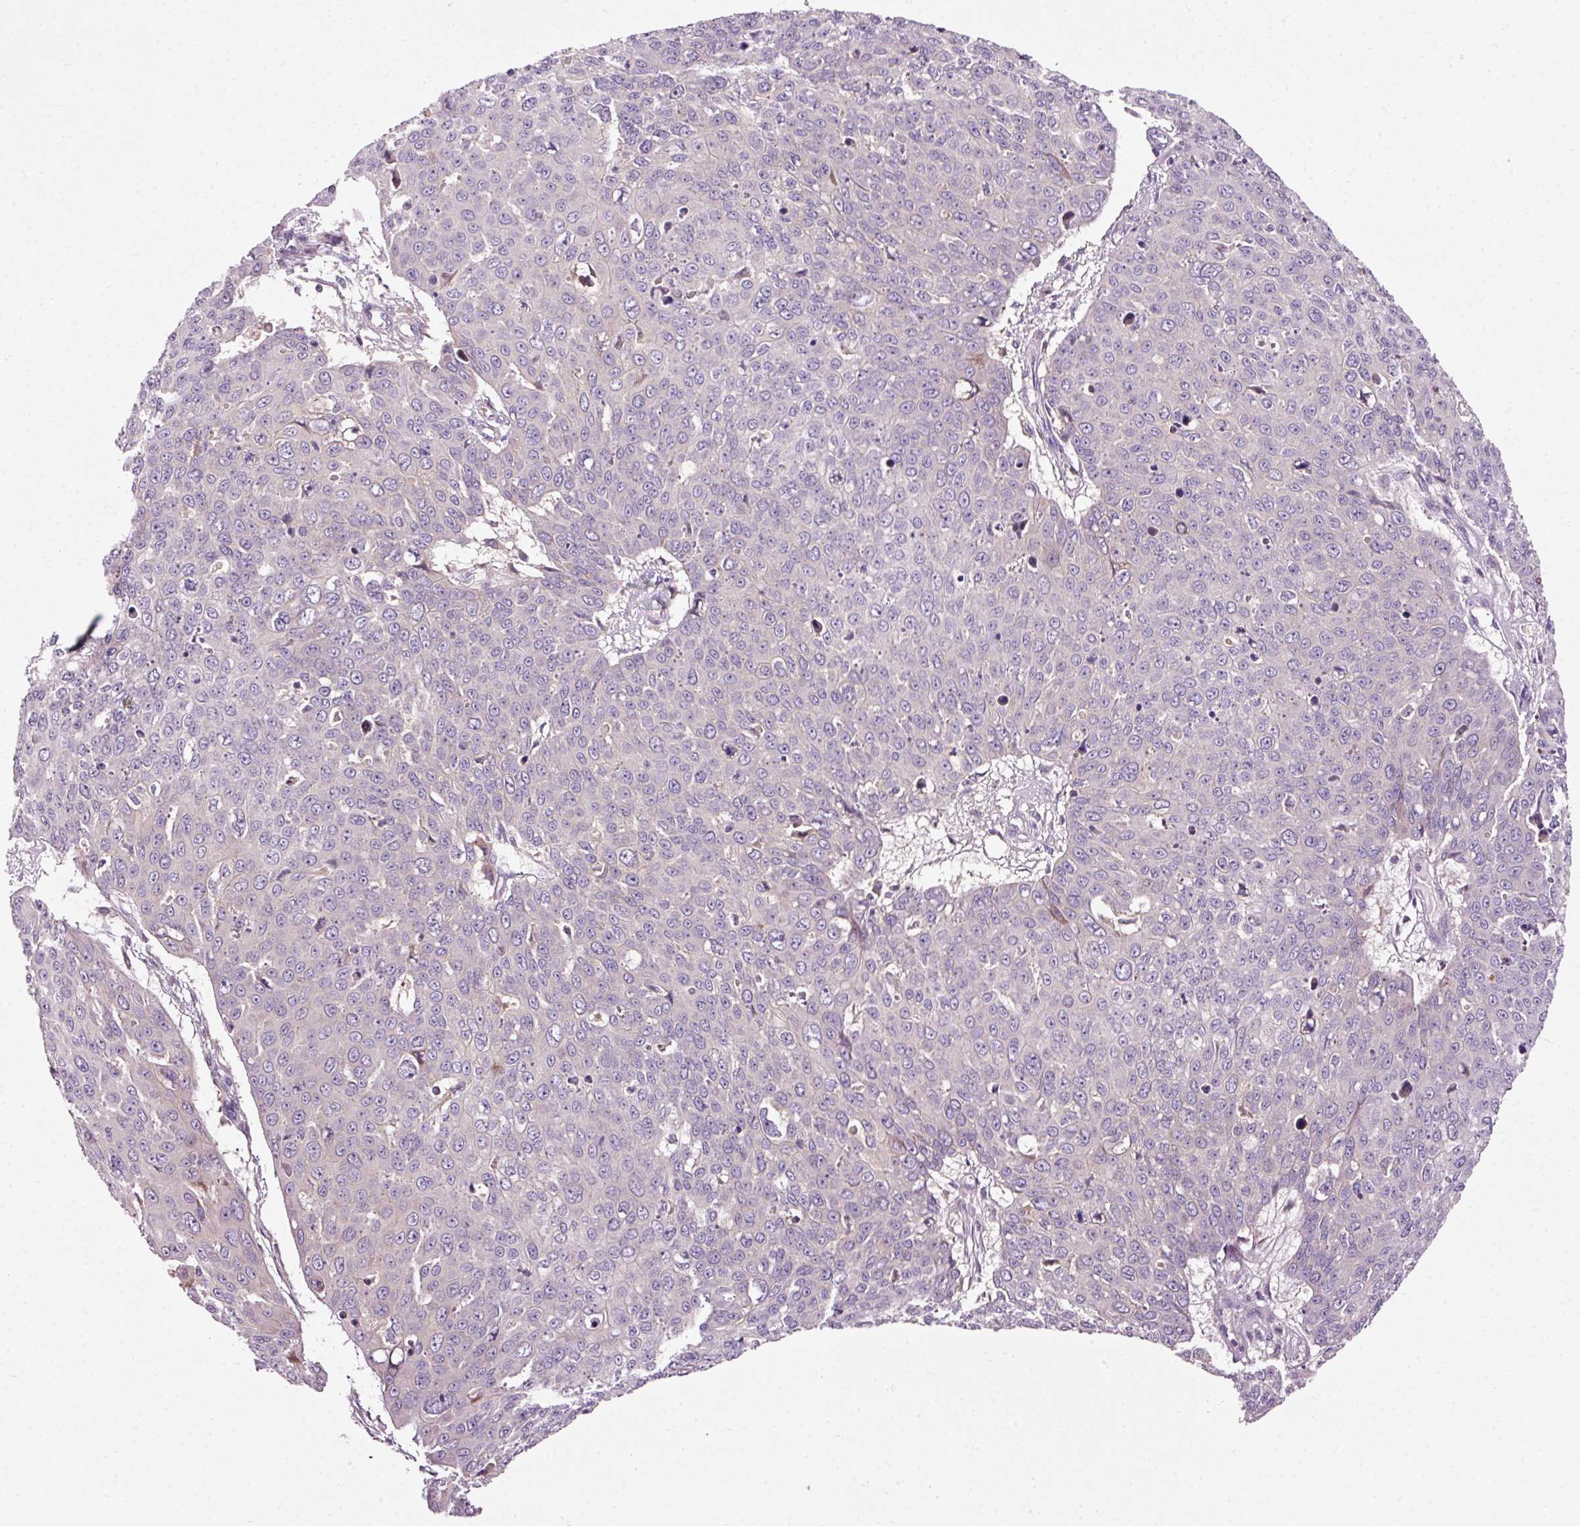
{"staining": {"intensity": "negative", "quantity": "none", "location": "none"}, "tissue": "skin cancer", "cell_type": "Tumor cells", "image_type": "cancer", "snomed": [{"axis": "morphology", "description": "Squamous cell carcinoma, NOS"}, {"axis": "topography", "description": "Skin"}], "caption": "Image shows no significant protein positivity in tumor cells of squamous cell carcinoma (skin).", "gene": "NAPA", "patient": {"sex": "male", "age": 71}}